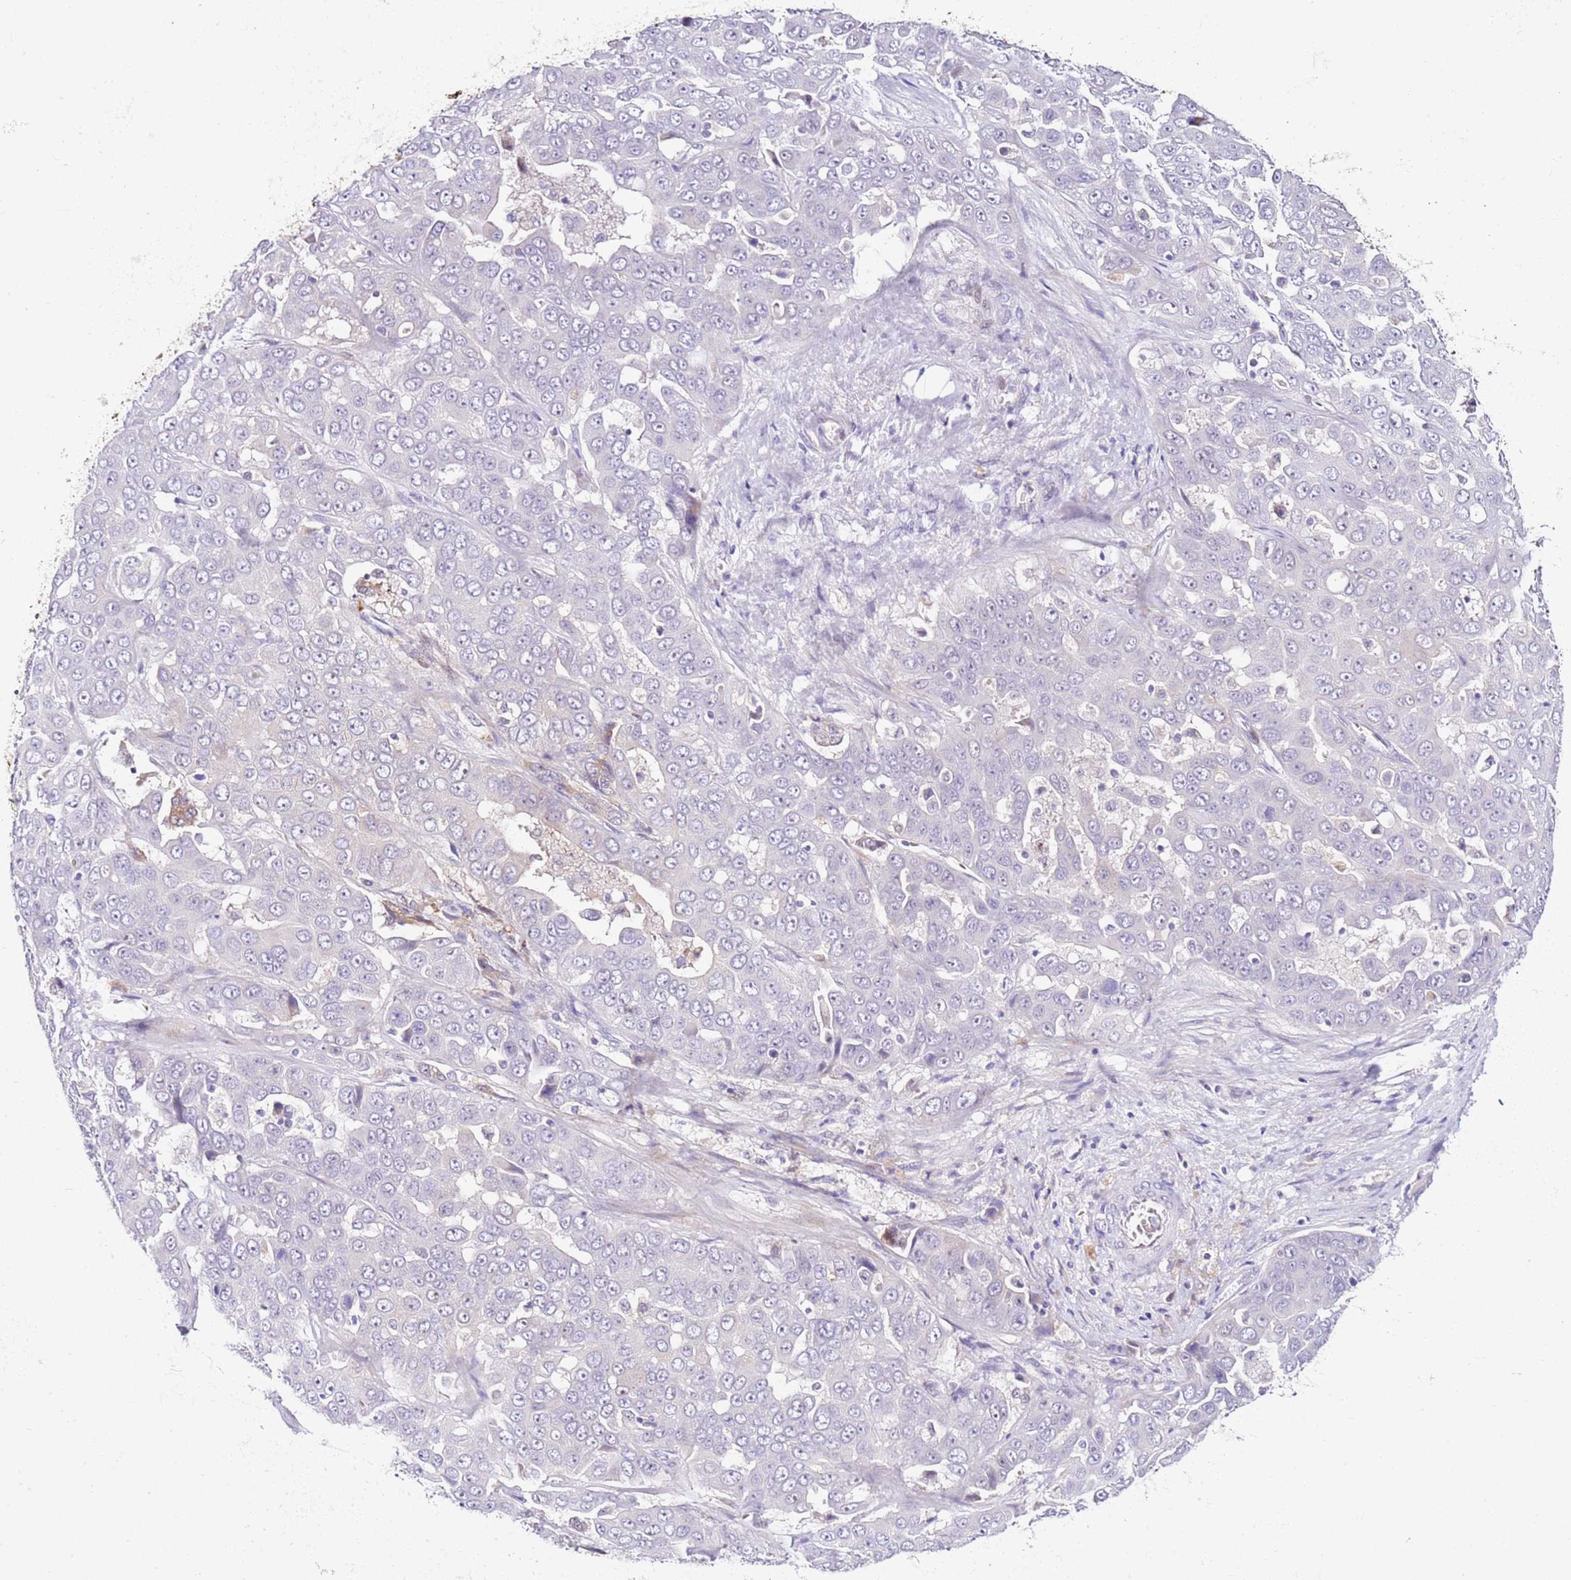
{"staining": {"intensity": "negative", "quantity": "none", "location": "none"}, "tissue": "liver cancer", "cell_type": "Tumor cells", "image_type": "cancer", "snomed": [{"axis": "morphology", "description": "Cholangiocarcinoma"}, {"axis": "topography", "description": "Liver"}], "caption": "IHC photomicrograph of neoplastic tissue: liver cholangiocarcinoma stained with DAB demonstrates no significant protein expression in tumor cells.", "gene": "HGD", "patient": {"sex": "female", "age": 52}}